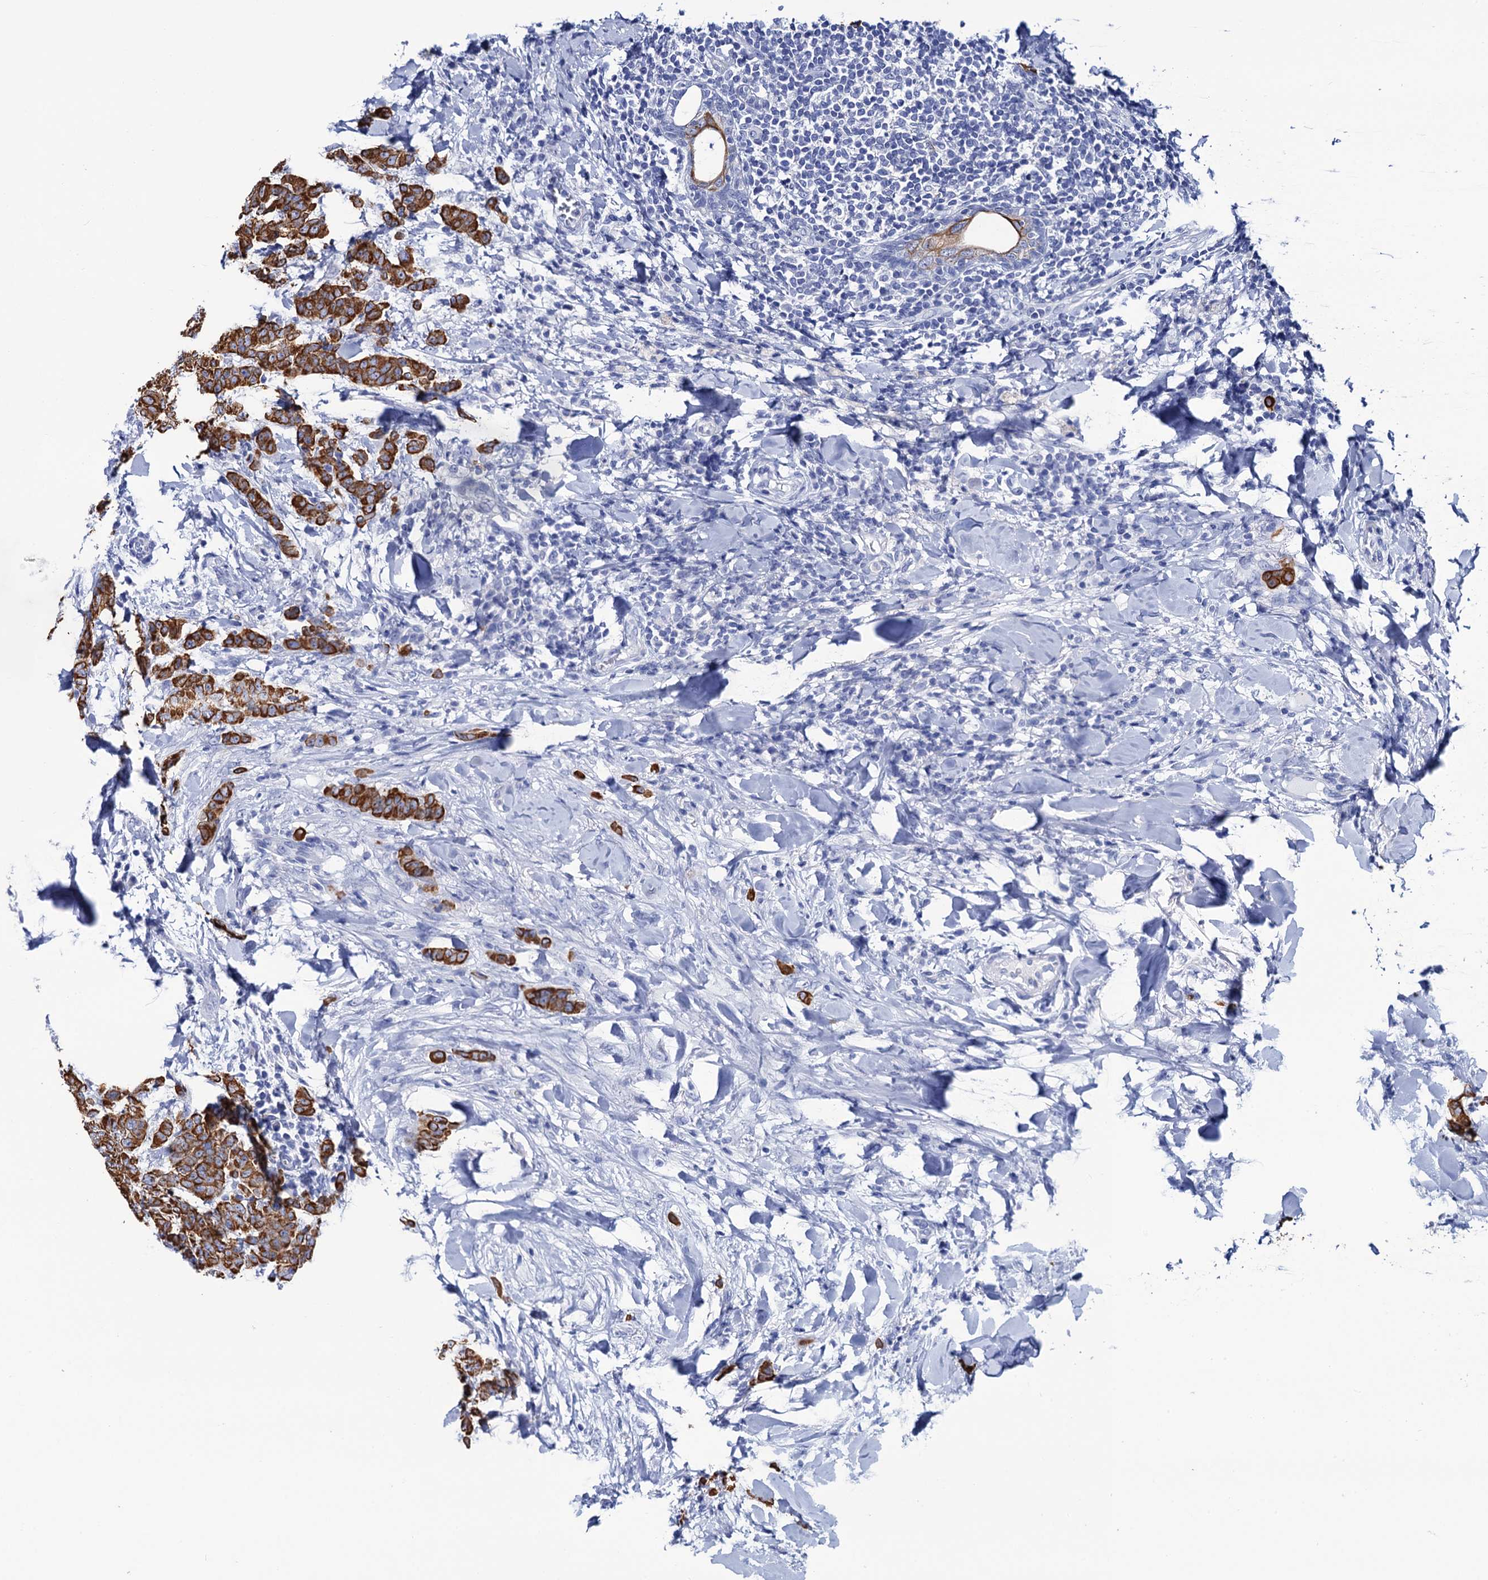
{"staining": {"intensity": "strong", "quantity": ">75%", "location": "cytoplasmic/membranous"}, "tissue": "breast cancer", "cell_type": "Tumor cells", "image_type": "cancer", "snomed": [{"axis": "morphology", "description": "Duct carcinoma"}, {"axis": "topography", "description": "Breast"}], "caption": "Protein staining by immunohistochemistry (IHC) displays strong cytoplasmic/membranous expression in approximately >75% of tumor cells in breast cancer (invasive ductal carcinoma). Nuclei are stained in blue.", "gene": "RAB3IP", "patient": {"sex": "female", "age": 40}}